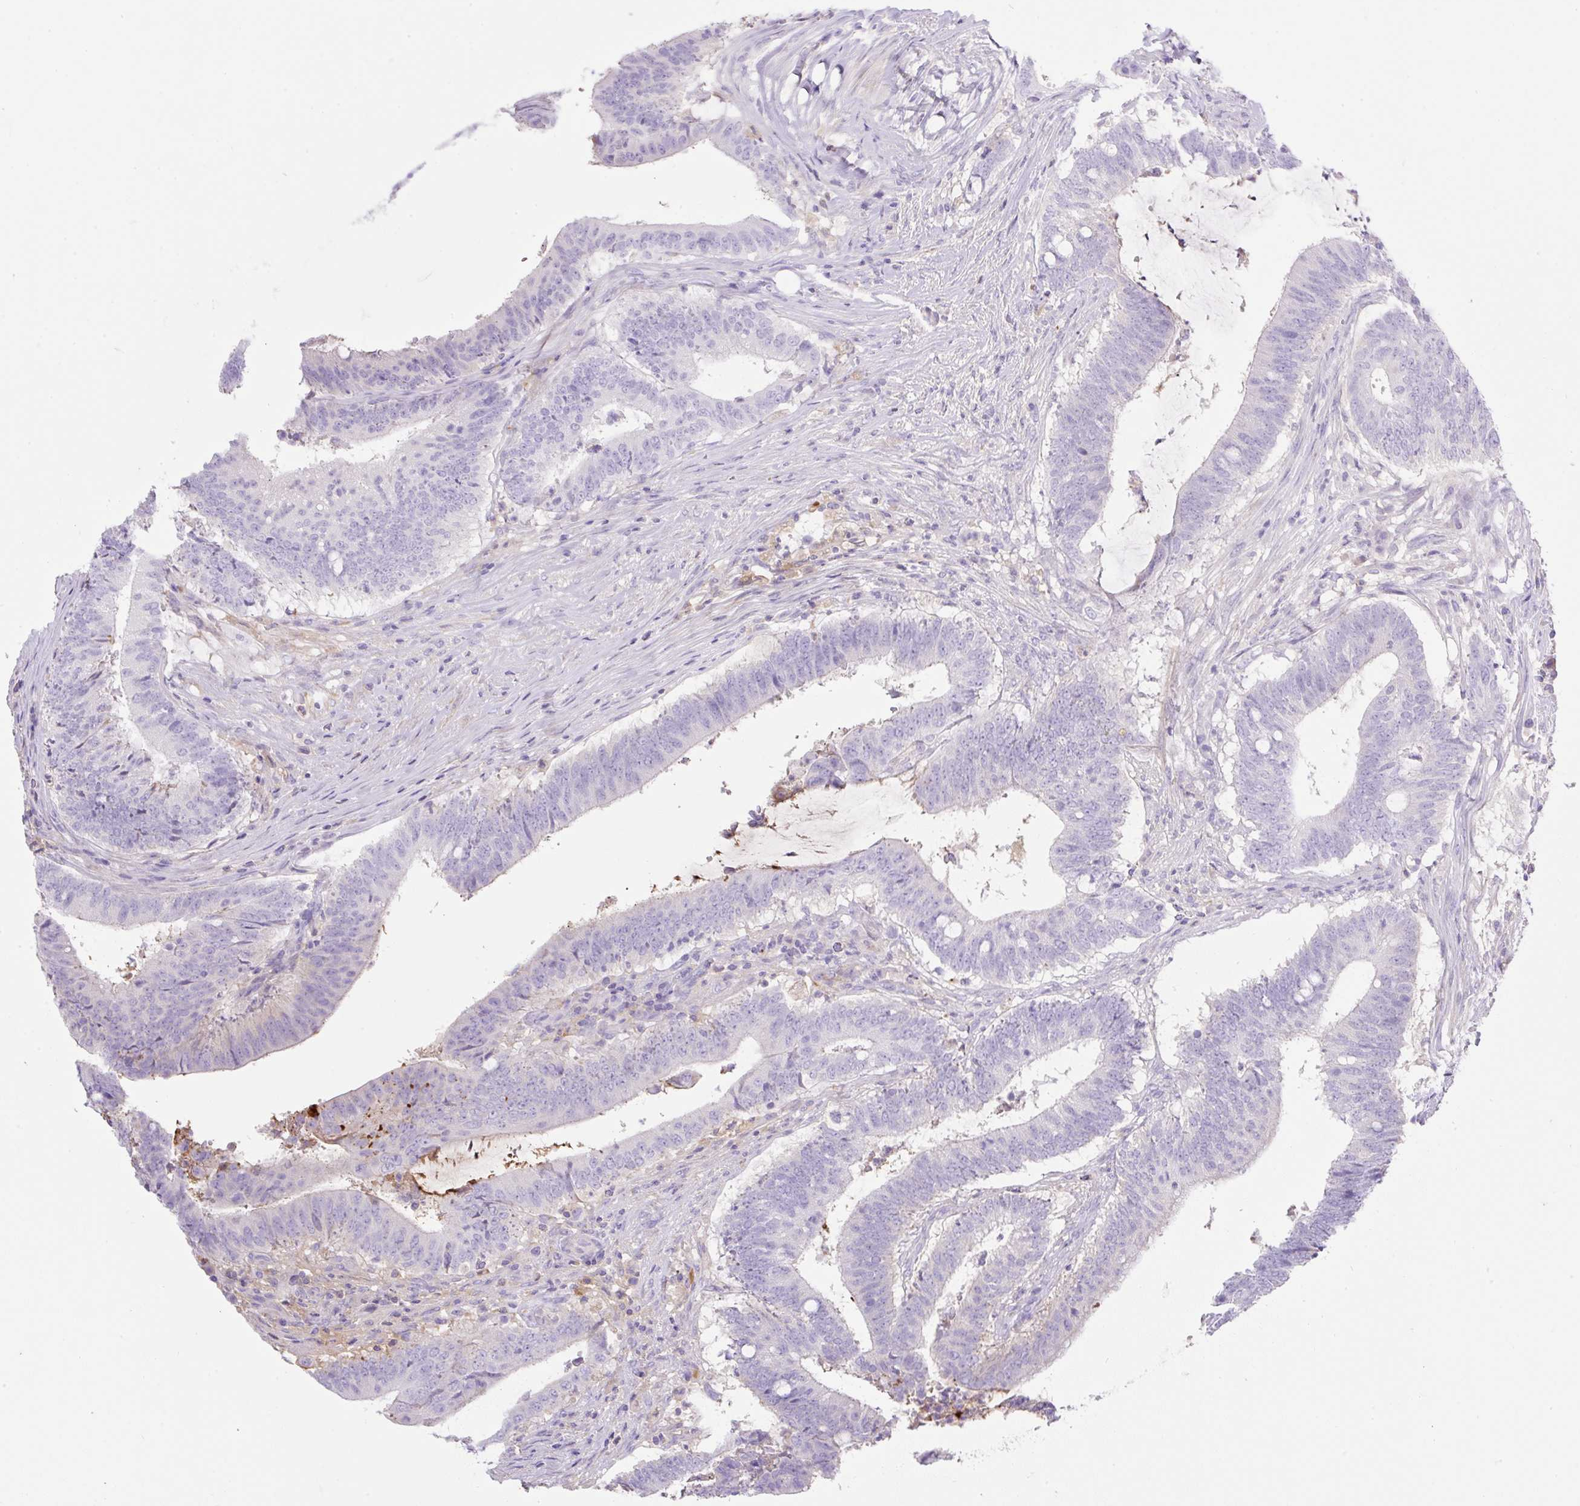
{"staining": {"intensity": "negative", "quantity": "none", "location": "none"}, "tissue": "colorectal cancer", "cell_type": "Tumor cells", "image_type": "cancer", "snomed": [{"axis": "morphology", "description": "Adenocarcinoma, NOS"}, {"axis": "topography", "description": "Colon"}], "caption": "High power microscopy histopathology image of an immunohistochemistry (IHC) micrograph of colorectal cancer, revealing no significant expression in tumor cells.", "gene": "TDRD15", "patient": {"sex": "female", "age": 43}}